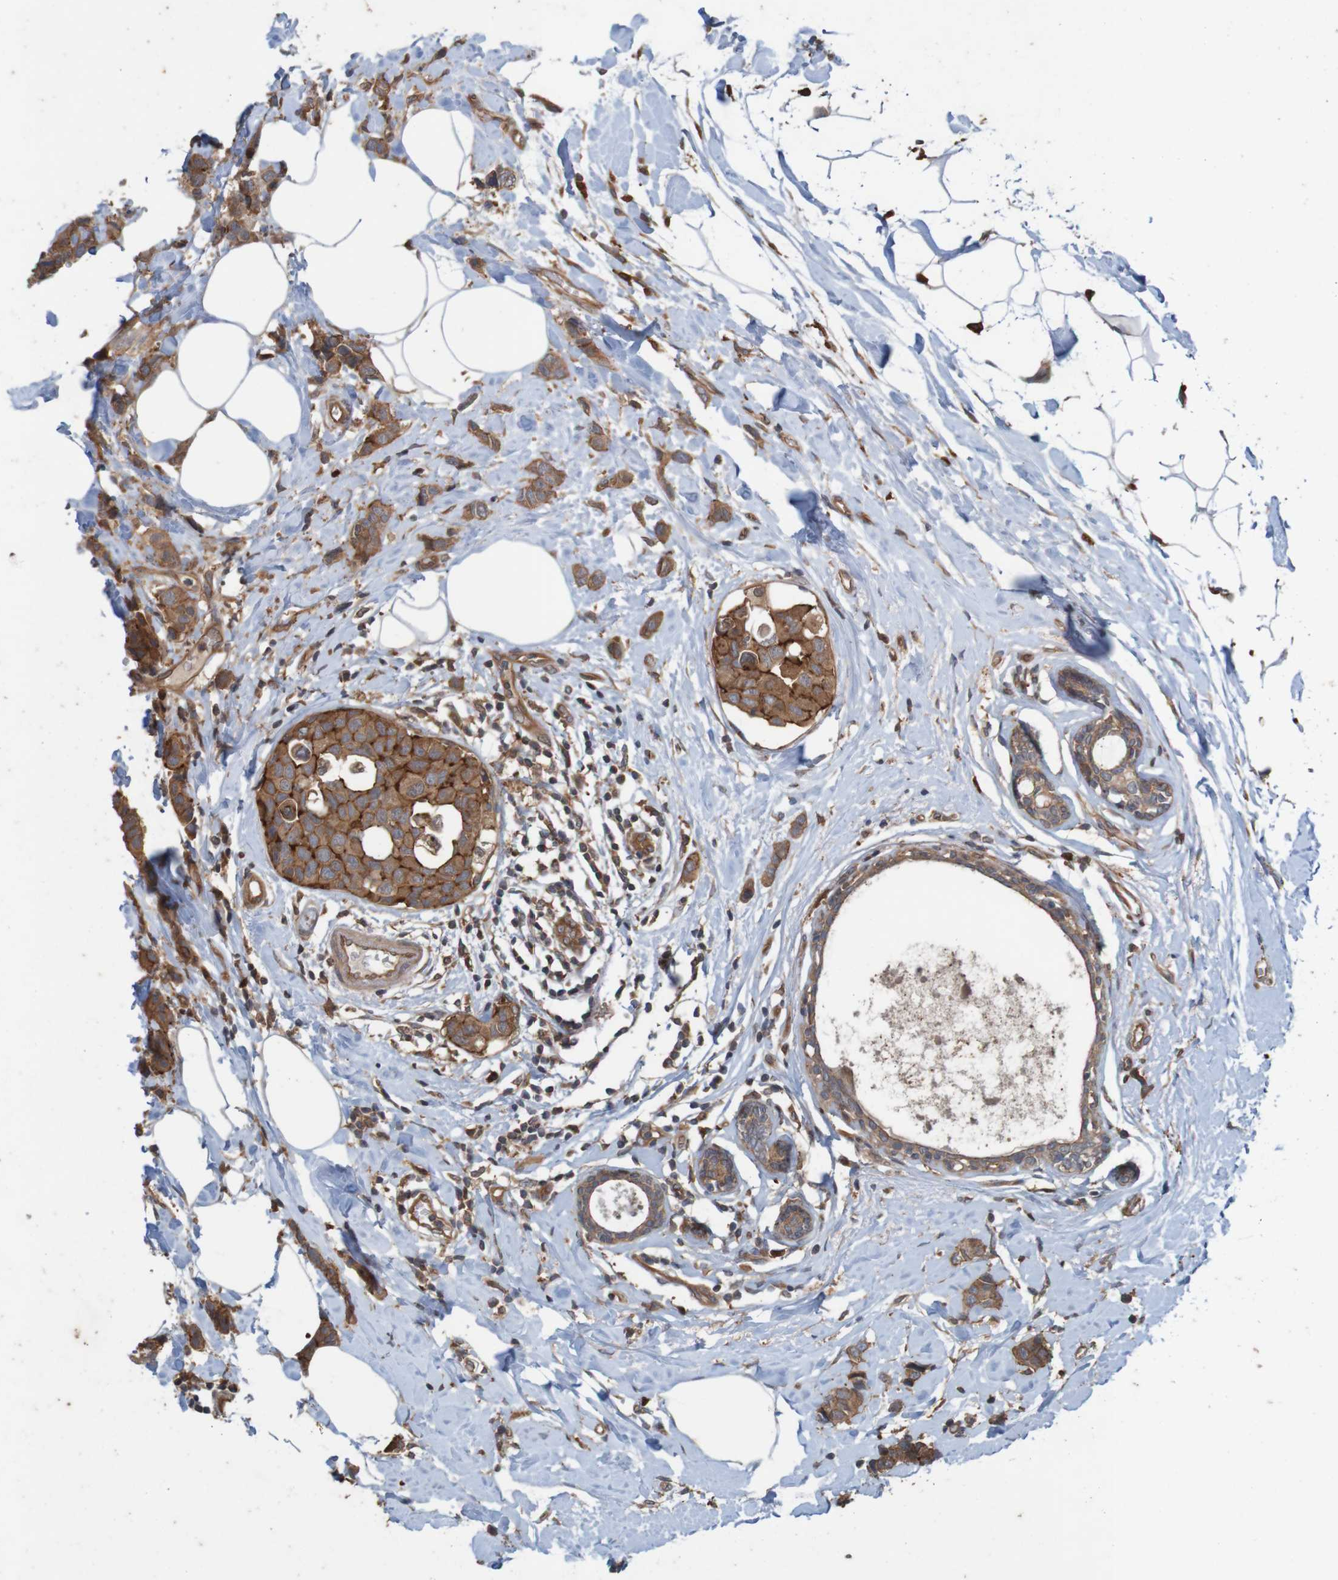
{"staining": {"intensity": "strong", "quantity": ">75%", "location": "cytoplasmic/membranous"}, "tissue": "breast cancer", "cell_type": "Tumor cells", "image_type": "cancer", "snomed": [{"axis": "morphology", "description": "Normal tissue, NOS"}, {"axis": "morphology", "description": "Duct carcinoma"}, {"axis": "topography", "description": "Breast"}], "caption": "Protein expression by immunohistochemistry shows strong cytoplasmic/membranous staining in about >75% of tumor cells in breast cancer (infiltrating ductal carcinoma). Nuclei are stained in blue.", "gene": "ARHGEF11", "patient": {"sex": "female", "age": 50}}